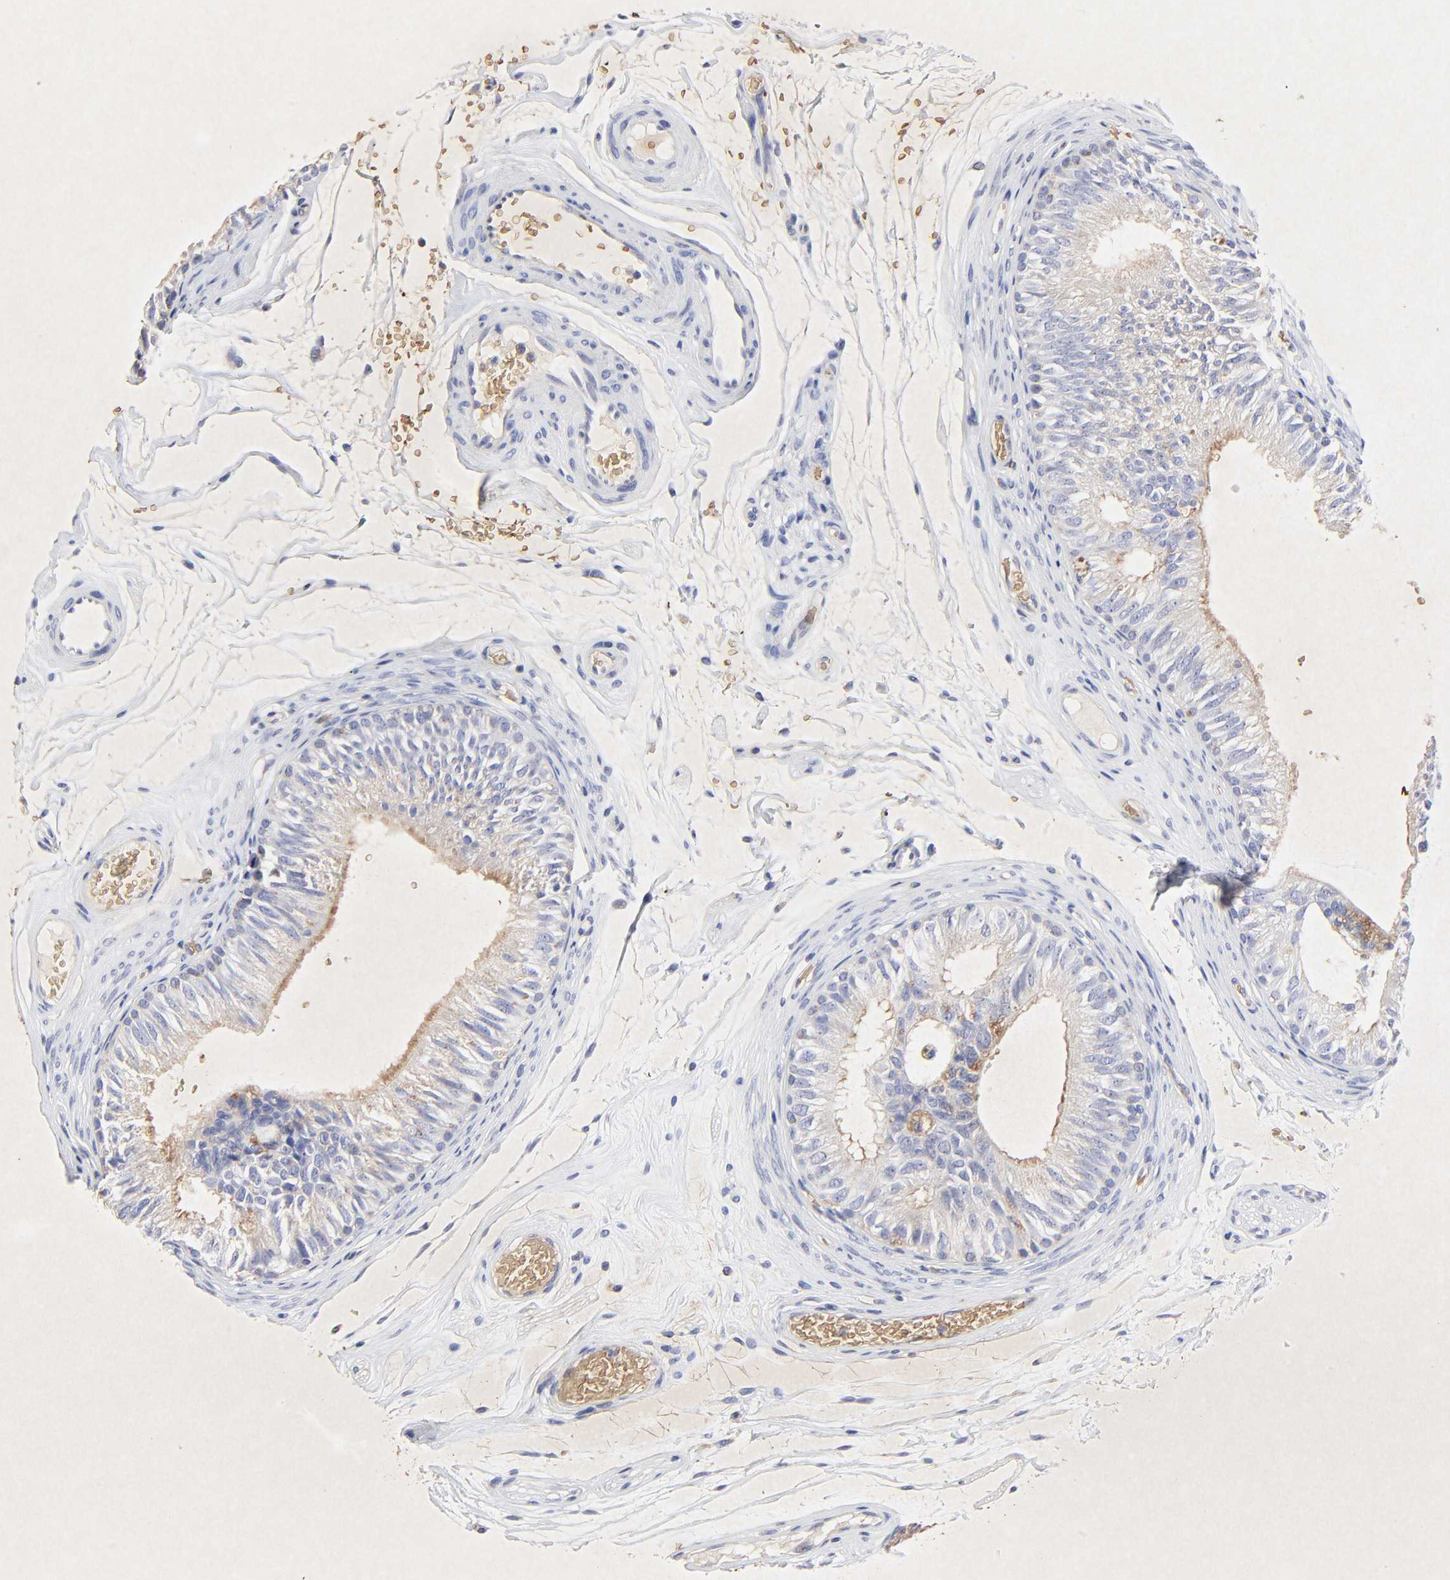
{"staining": {"intensity": "weak", "quantity": "25%-75%", "location": "cytoplasmic/membranous"}, "tissue": "epididymis", "cell_type": "Glandular cells", "image_type": "normal", "snomed": [{"axis": "morphology", "description": "Normal tissue, NOS"}, {"axis": "topography", "description": "Testis"}, {"axis": "topography", "description": "Epididymis"}], "caption": "Protein expression analysis of unremarkable human epididymis reveals weak cytoplasmic/membranous staining in about 25%-75% of glandular cells.", "gene": "PAG1", "patient": {"sex": "male", "age": 36}}